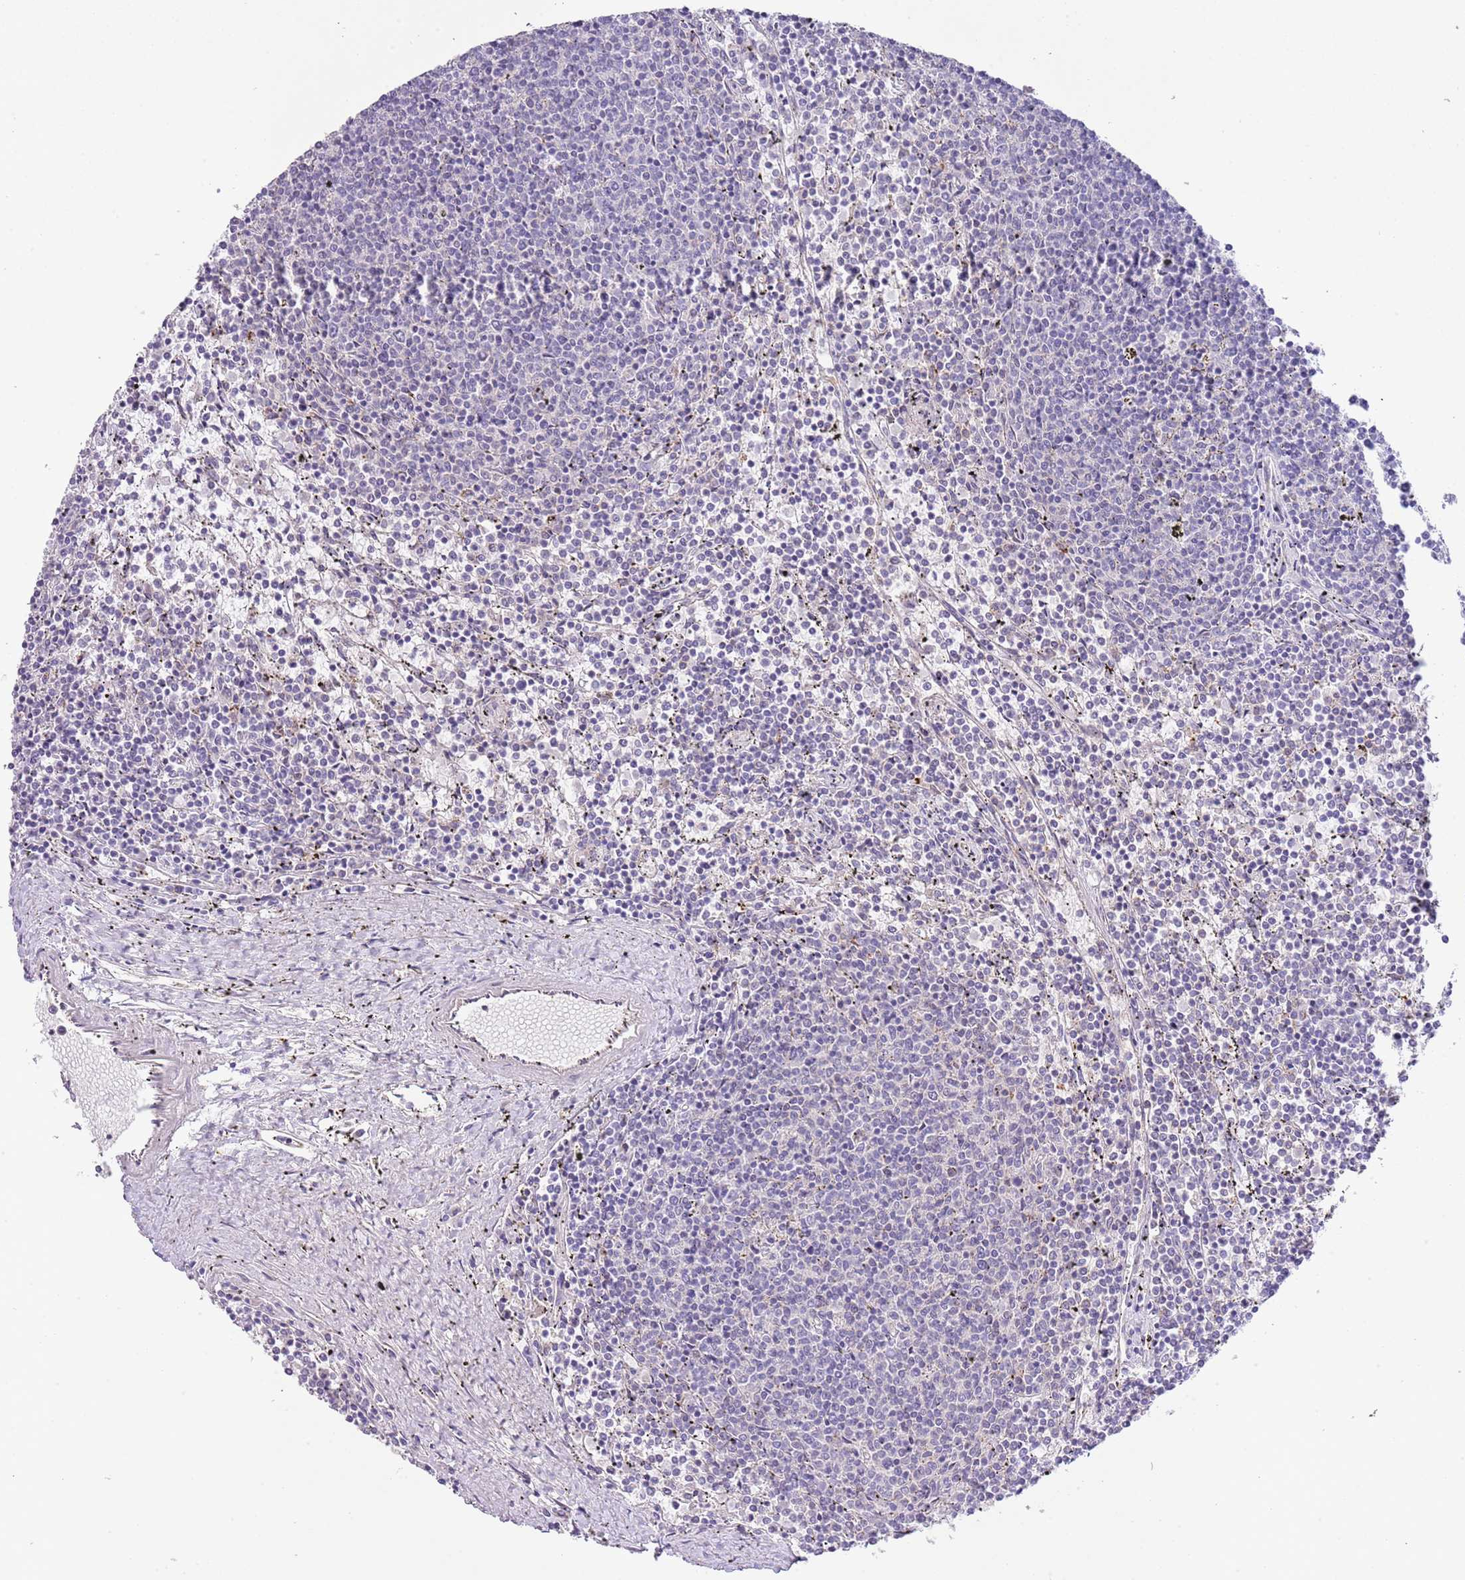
{"staining": {"intensity": "negative", "quantity": "none", "location": "none"}, "tissue": "lymphoma", "cell_type": "Tumor cells", "image_type": "cancer", "snomed": [{"axis": "morphology", "description": "Malignant lymphoma, non-Hodgkin's type, Low grade"}, {"axis": "topography", "description": "Spleen"}], "caption": "A high-resolution photomicrograph shows IHC staining of low-grade malignant lymphoma, non-Hodgkin's type, which displays no significant positivity in tumor cells.", "gene": "ABHD17A", "patient": {"sex": "female", "age": 50}}